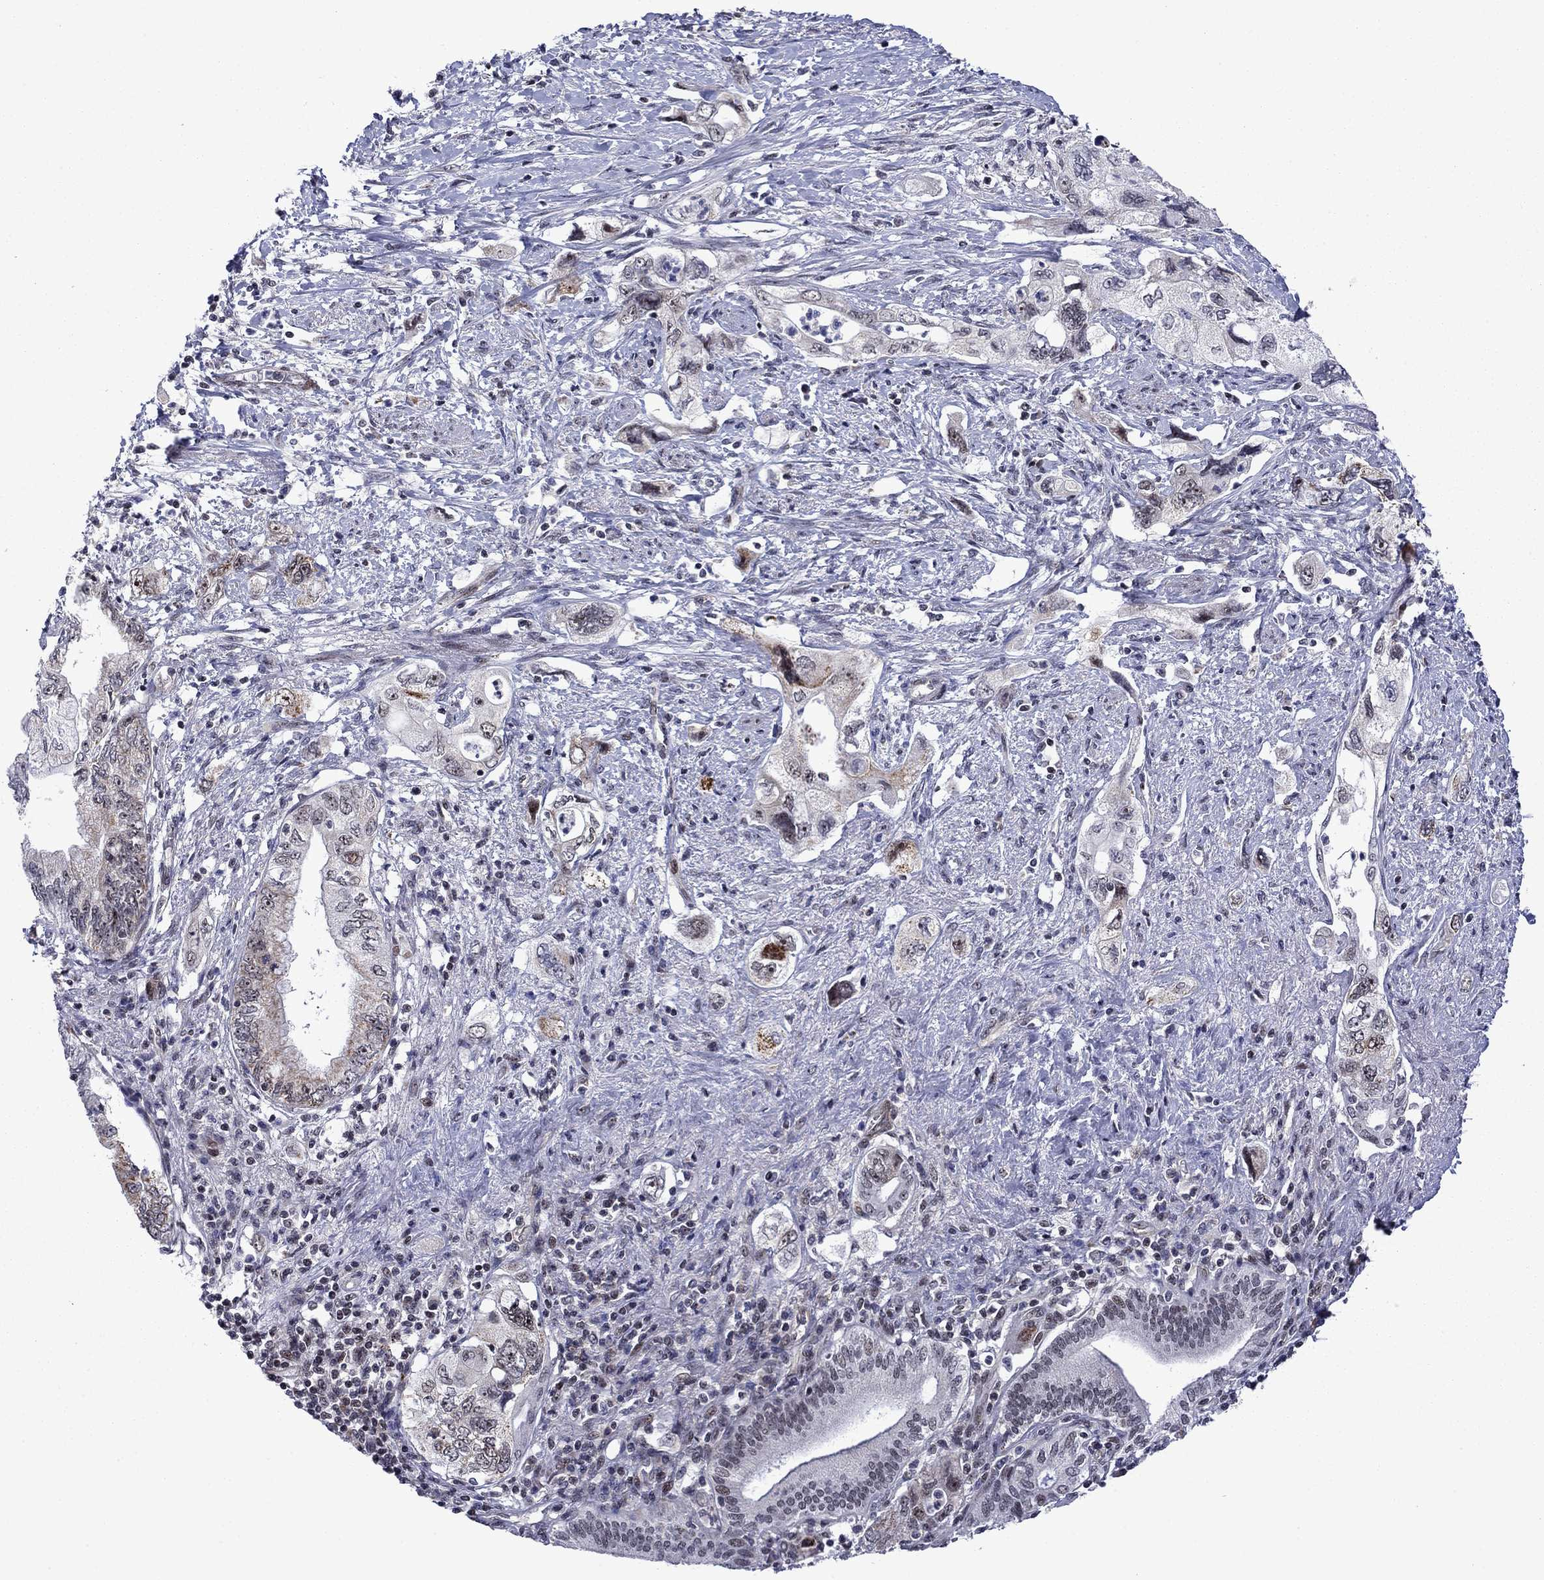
{"staining": {"intensity": "negative", "quantity": "none", "location": "none"}, "tissue": "pancreatic cancer", "cell_type": "Tumor cells", "image_type": "cancer", "snomed": [{"axis": "morphology", "description": "Adenocarcinoma, NOS"}, {"axis": "topography", "description": "Pancreas"}], "caption": "Pancreatic cancer was stained to show a protein in brown. There is no significant positivity in tumor cells.", "gene": "SURF2", "patient": {"sex": "female", "age": 73}}